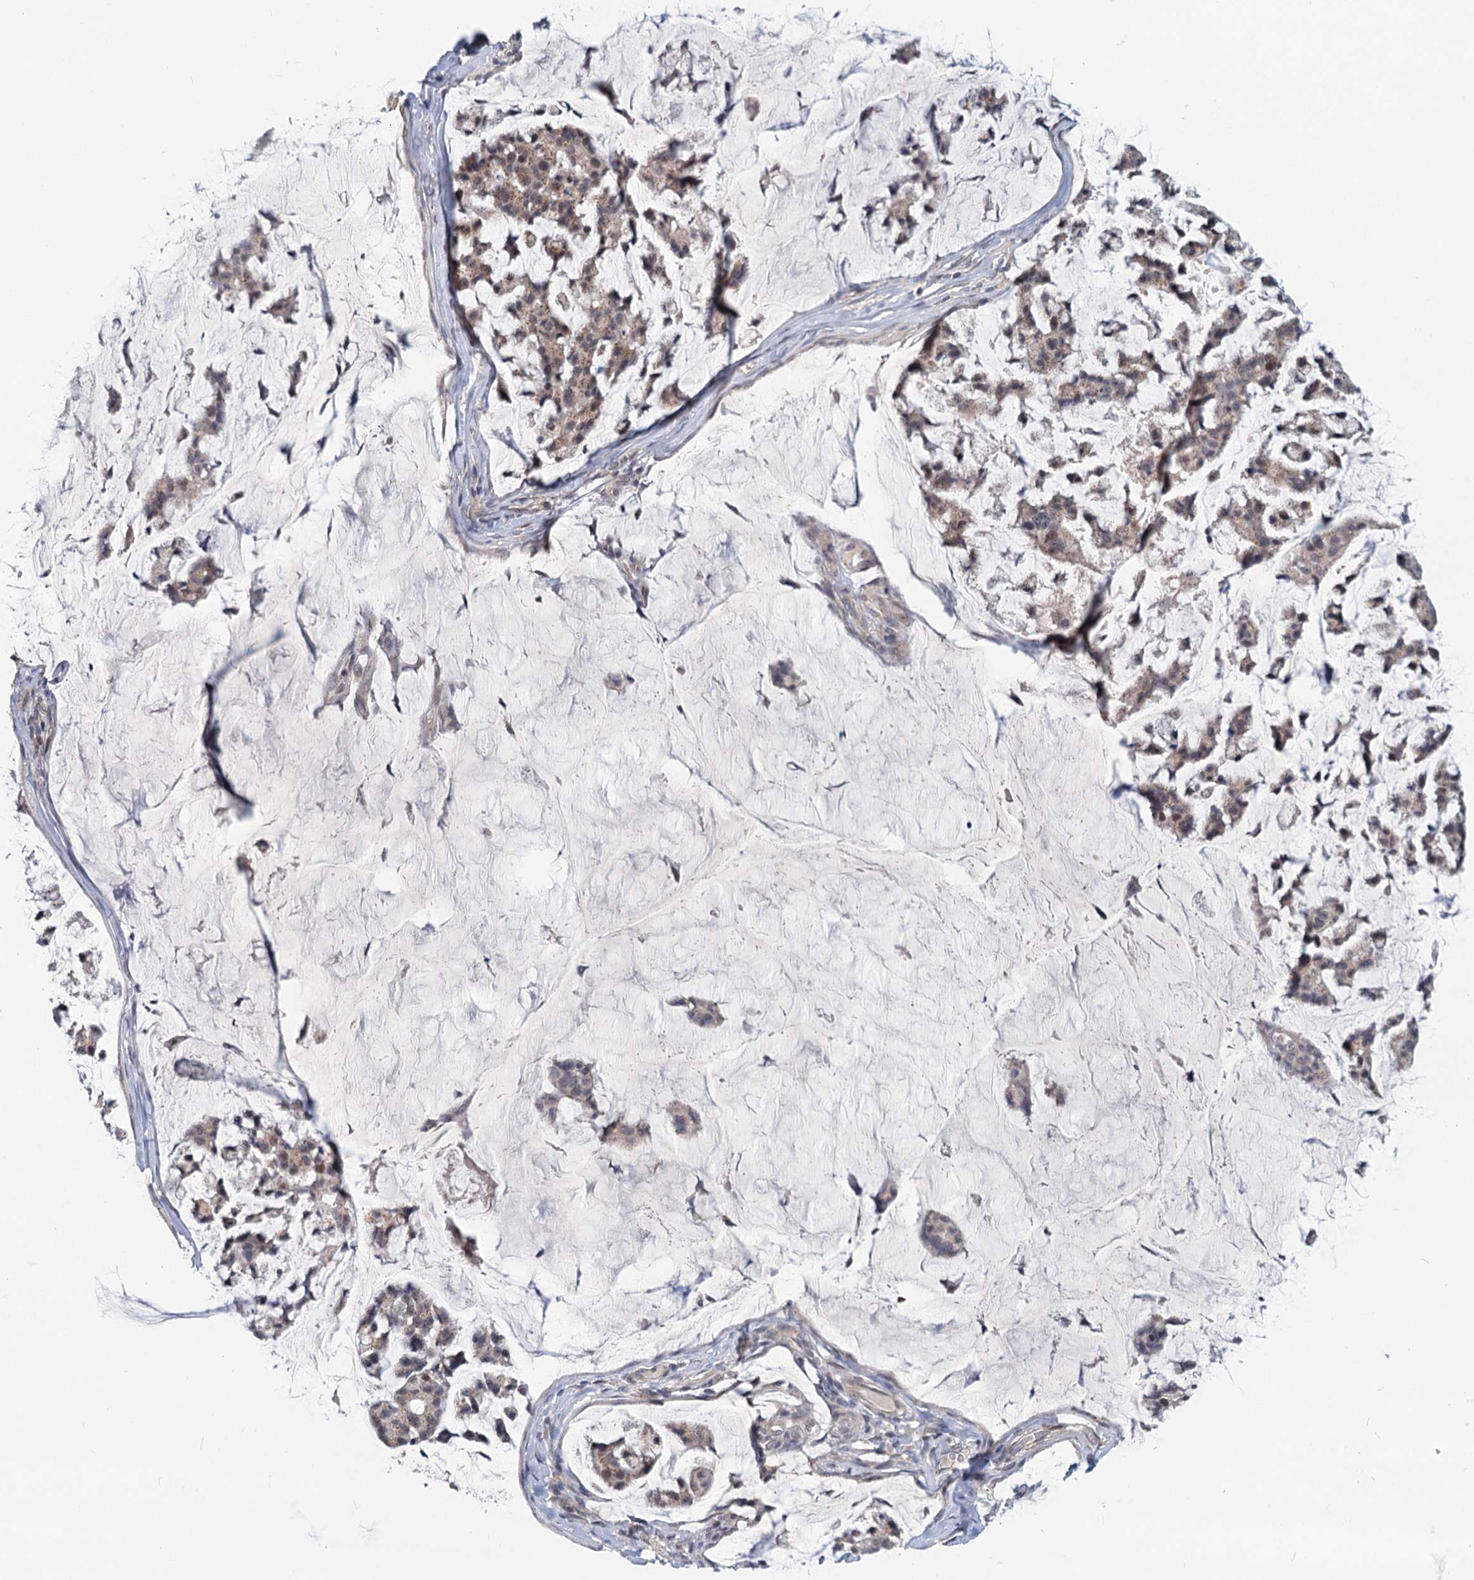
{"staining": {"intensity": "weak", "quantity": "<25%", "location": "cytoplasmic/membranous"}, "tissue": "stomach cancer", "cell_type": "Tumor cells", "image_type": "cancer", "snomed": [{"axis": "morphology", "description": "Adenocarcinoma, NOS"}, {"axis": "topography", "description": "Stomach, lower"}], "caption": "This histopathology image is of adenocarcinoma (stomach) stained with immunohistochemistry to label a protein in brown with the nuclei are counter-stained blue. There is no expression in tumor cells.", "gene": "STAP1", "patient": {"sex": "male", "age": 67}}